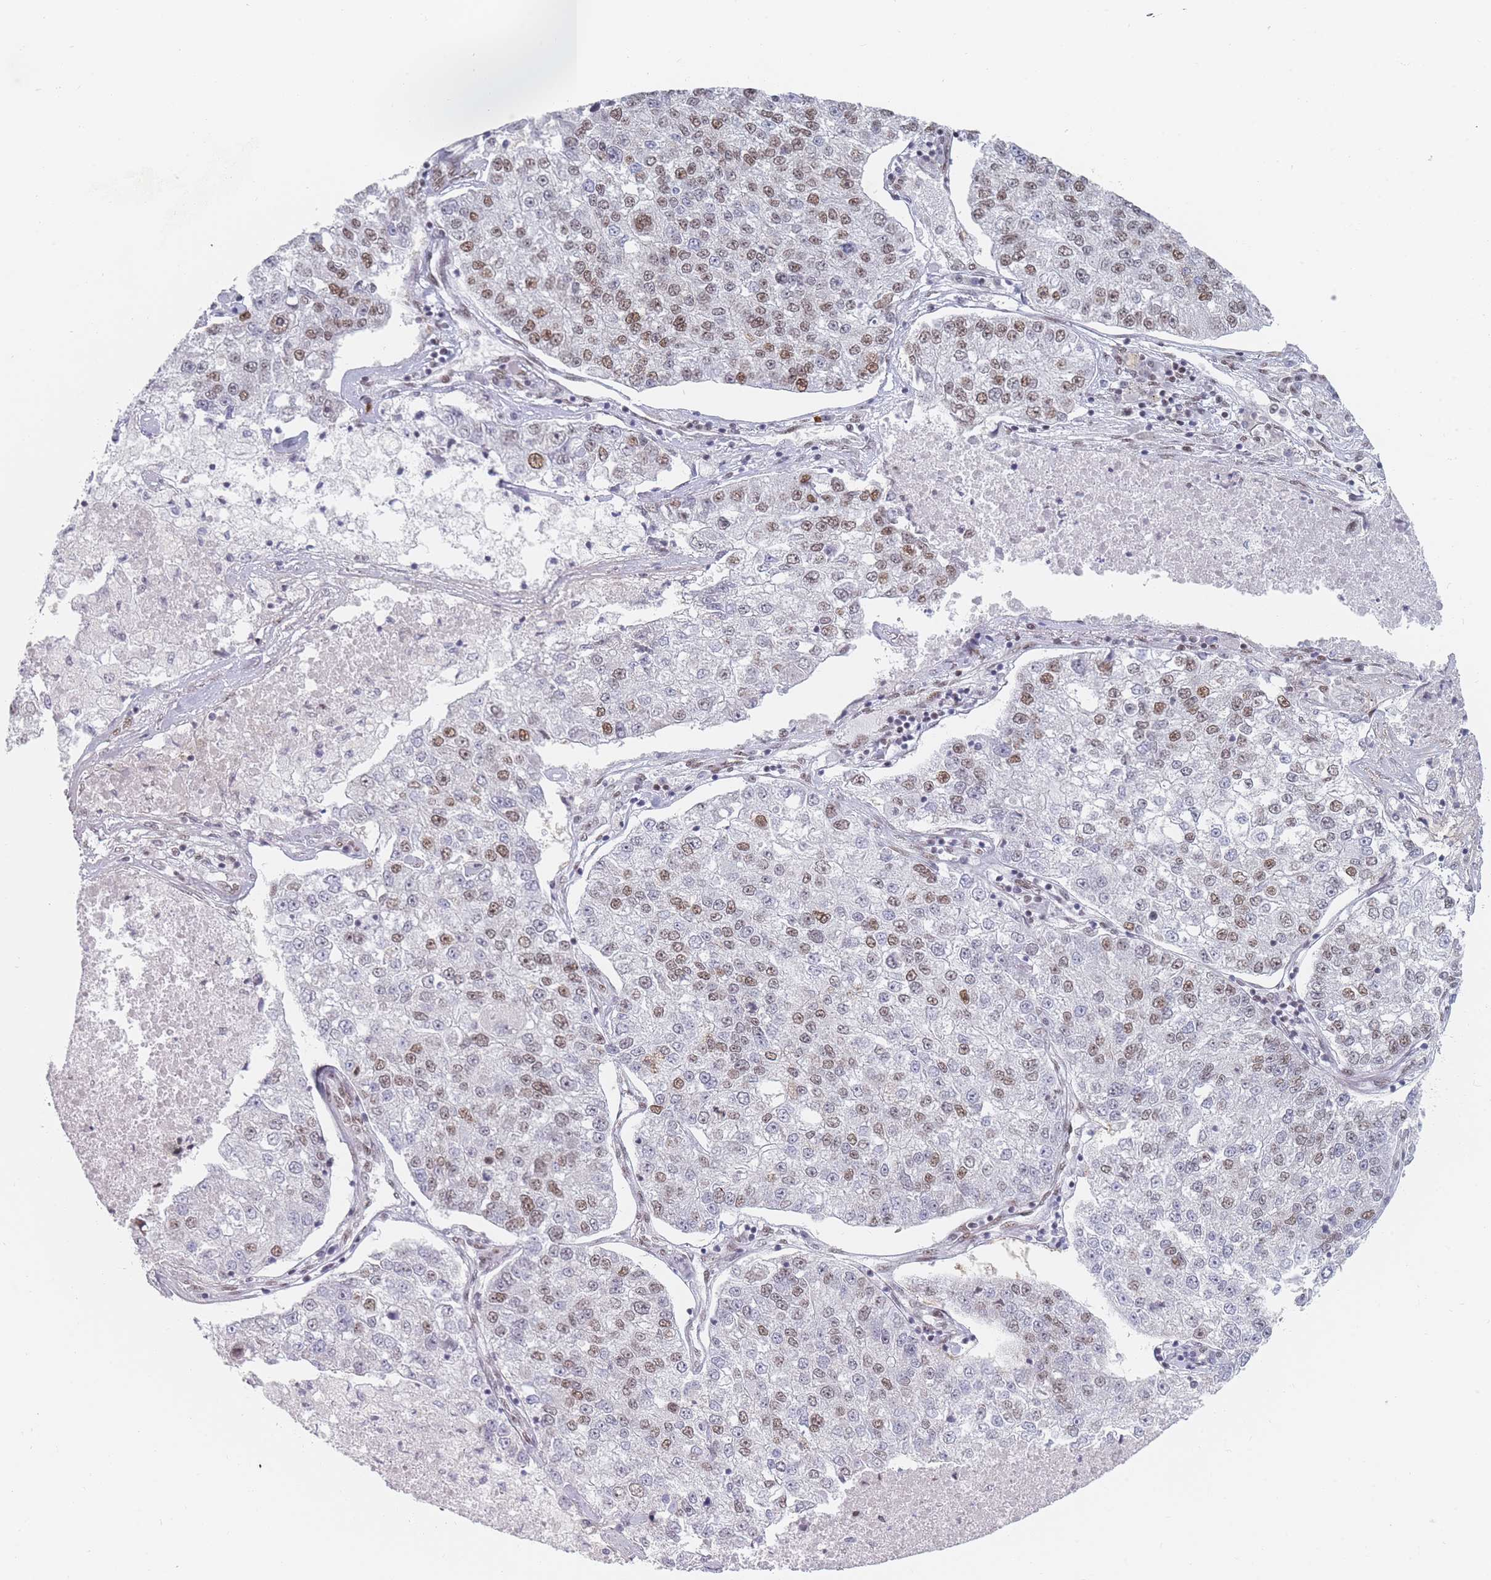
{"staining": {"intensity": "moderate", "quantity": "25%-75%", "location": "nuclear"}, "tissue": "lung cancer", "cell_type": "Tumor cells", "image_type": "cancer", "snomed": [{"axis": "morphology", "description": "Adenocarcinoma, NOS"}, {"axis": "topography", "description": "Lung"}], "caption": "An immunohistochemistry micrograph of tumor tissue is shown. Protein staining in brown shows moderate nuclear positivity in lung adenocarcinoma within tumor cells.", "gene": "SAFB2", "patient": {"sex": "male", "age": 49}}